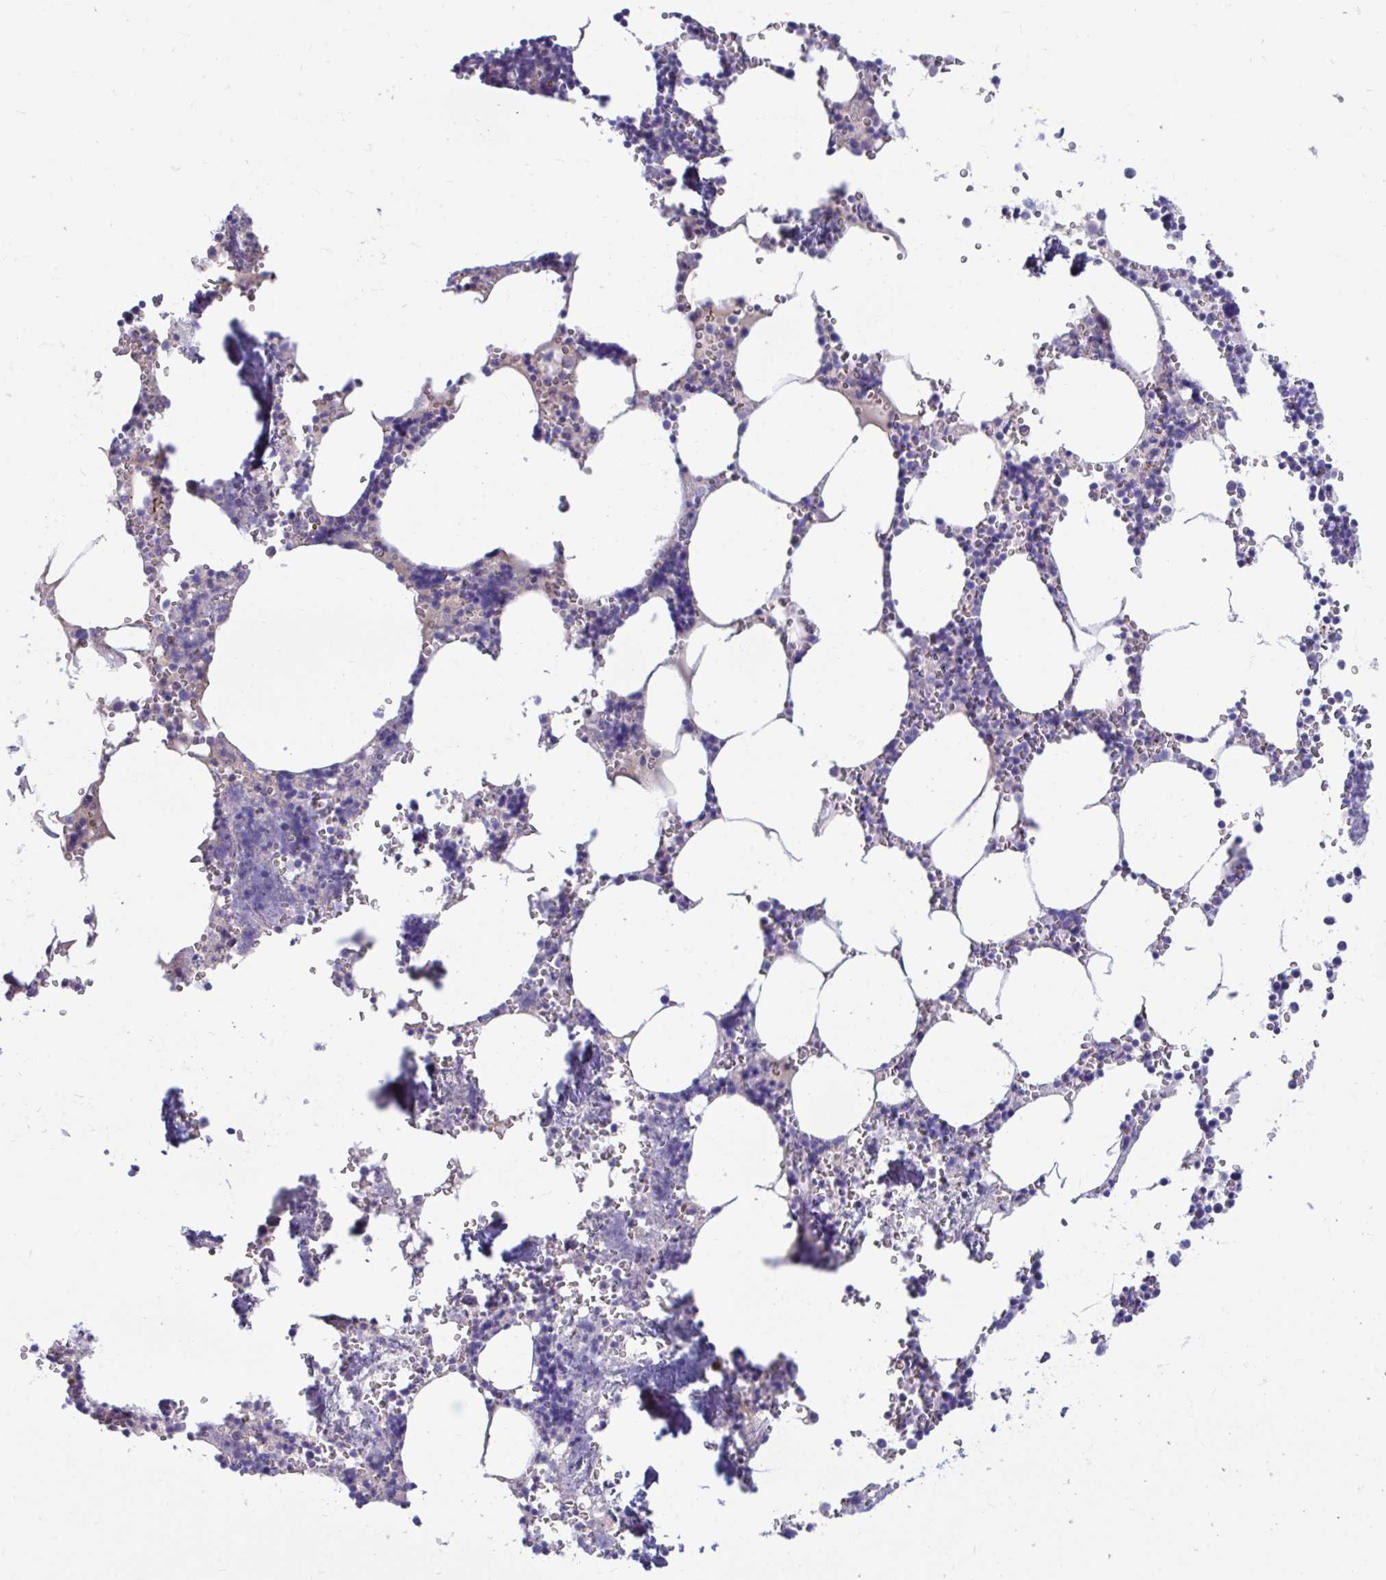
{"staining": {"intensity": "weak", "quantity": "25%-75%", "location": "cytoplasmic/membranous"}, "tissue": "bone marrow", "cell_type": "Hematopoietic cells", "image_type": "normal", "snomed": [{"axis": "morphology", "description": "Normal tissue, NOS"}, {"axis": "topography", "description": "Bone marrow"}], "caption": "High-power microscopy captured an immunohistochemistry (IHC) histopathology image of unremarkable bone marrow, revealing weak cytoplasmic/membranous positivity in about 25%-75% of hematopoietic cells.", "gene": "SMIM9", "patient": {"sex": "male", "age": 54}}